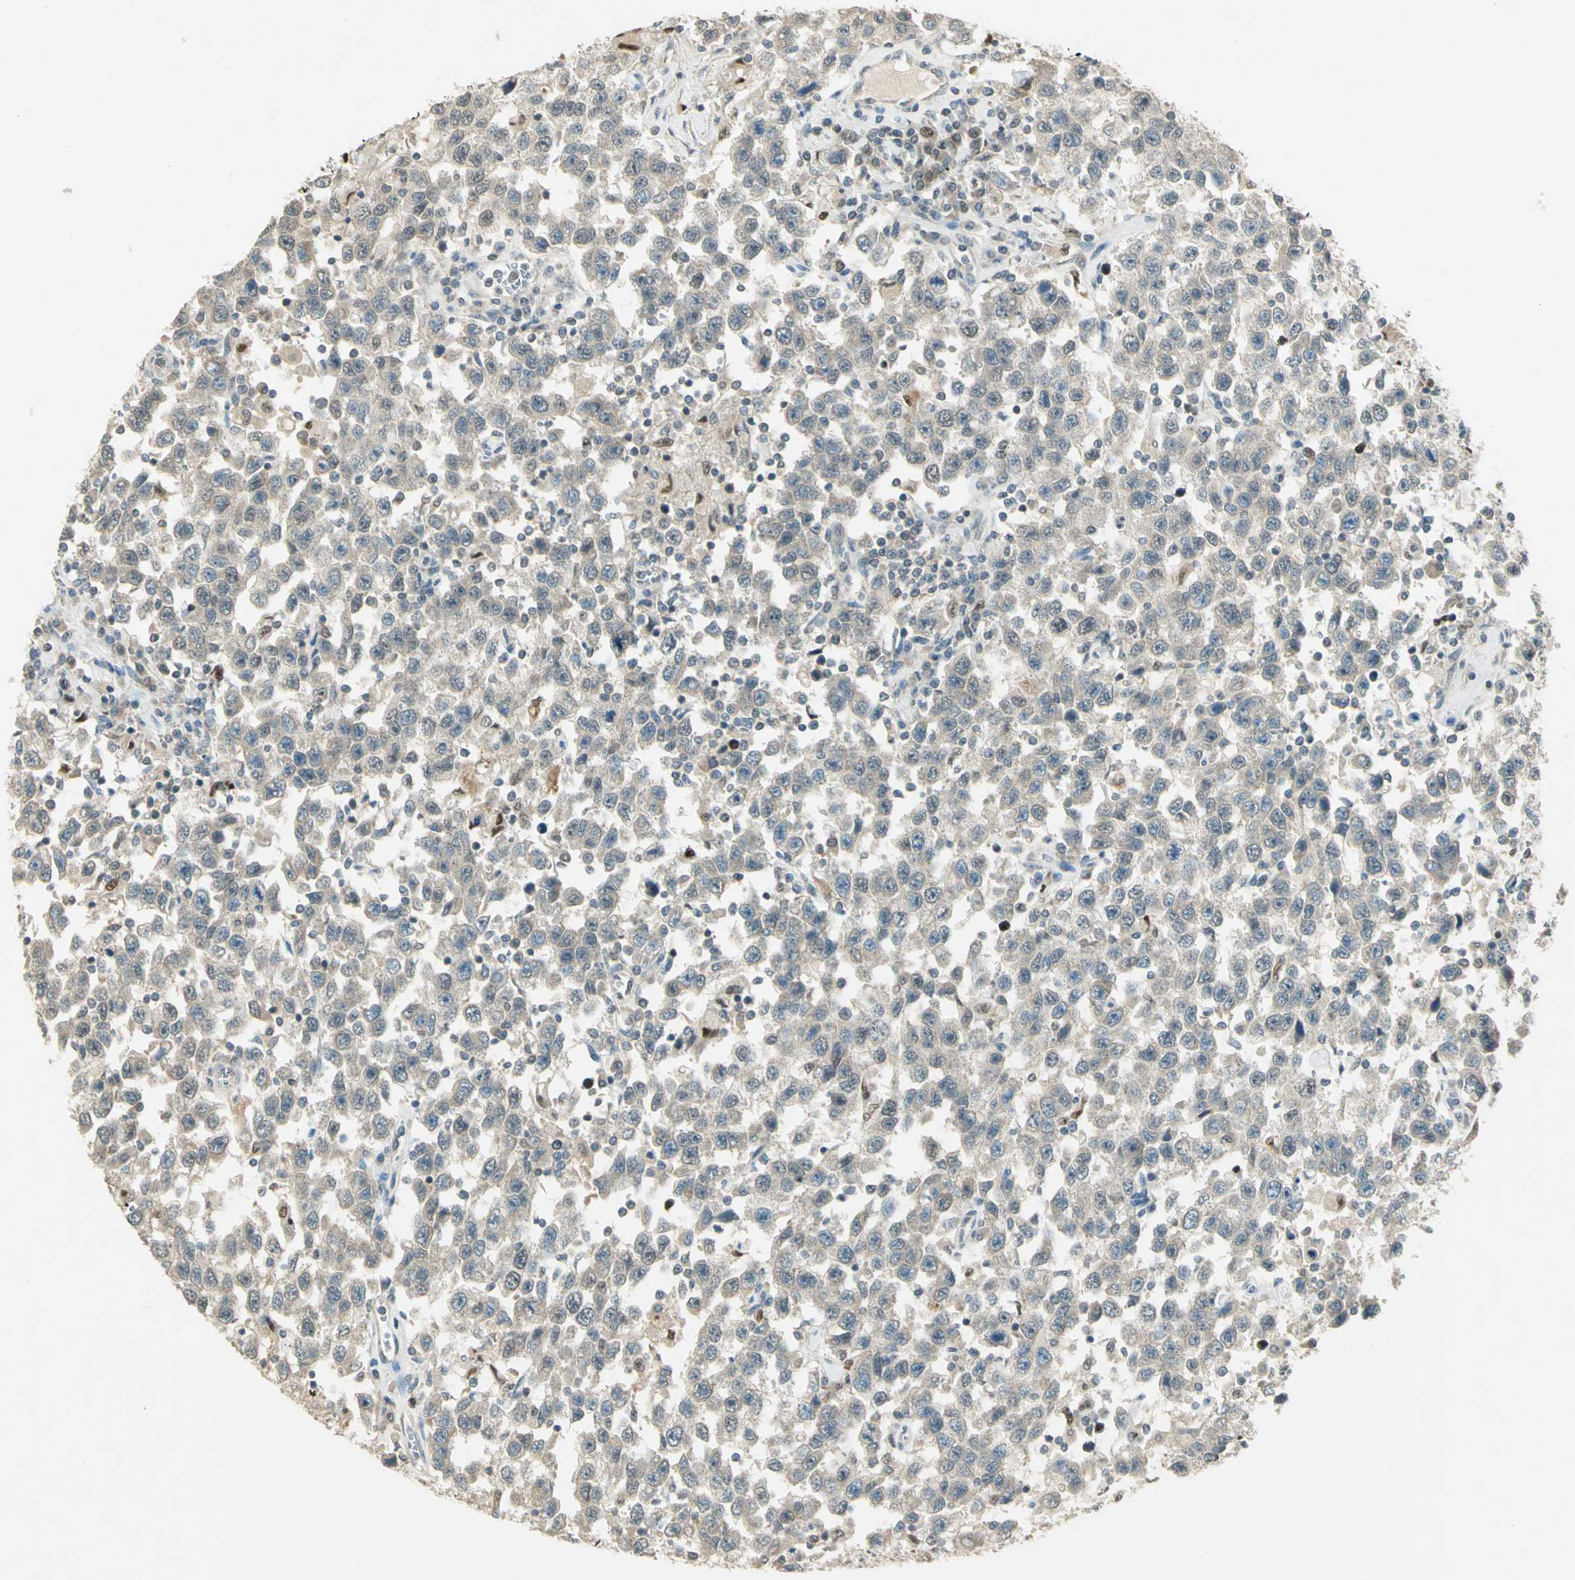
{"staining": {"intensity": "weak", "quantity": "25%-75%", "location": "cytoplasmic/membranous,nuclear"}, "tissue": "testis cancer", "cell_type": "Tumor cells", "image_type": "cancer", "snomed": [{"axis": "morphology", "description": "Seminoma, NOS"}, {"axis": "topography", "description": "Testis"}], "caption": "A photomicrograph showing weak cytoplasmic/membranous and nuclear staining in about 25%-75% of tumor cells in testis cancer, as visualized by brown immunohistochemical staining.", "gene": "BIRC2", "patient": {"sex": "male", "age": 41}}